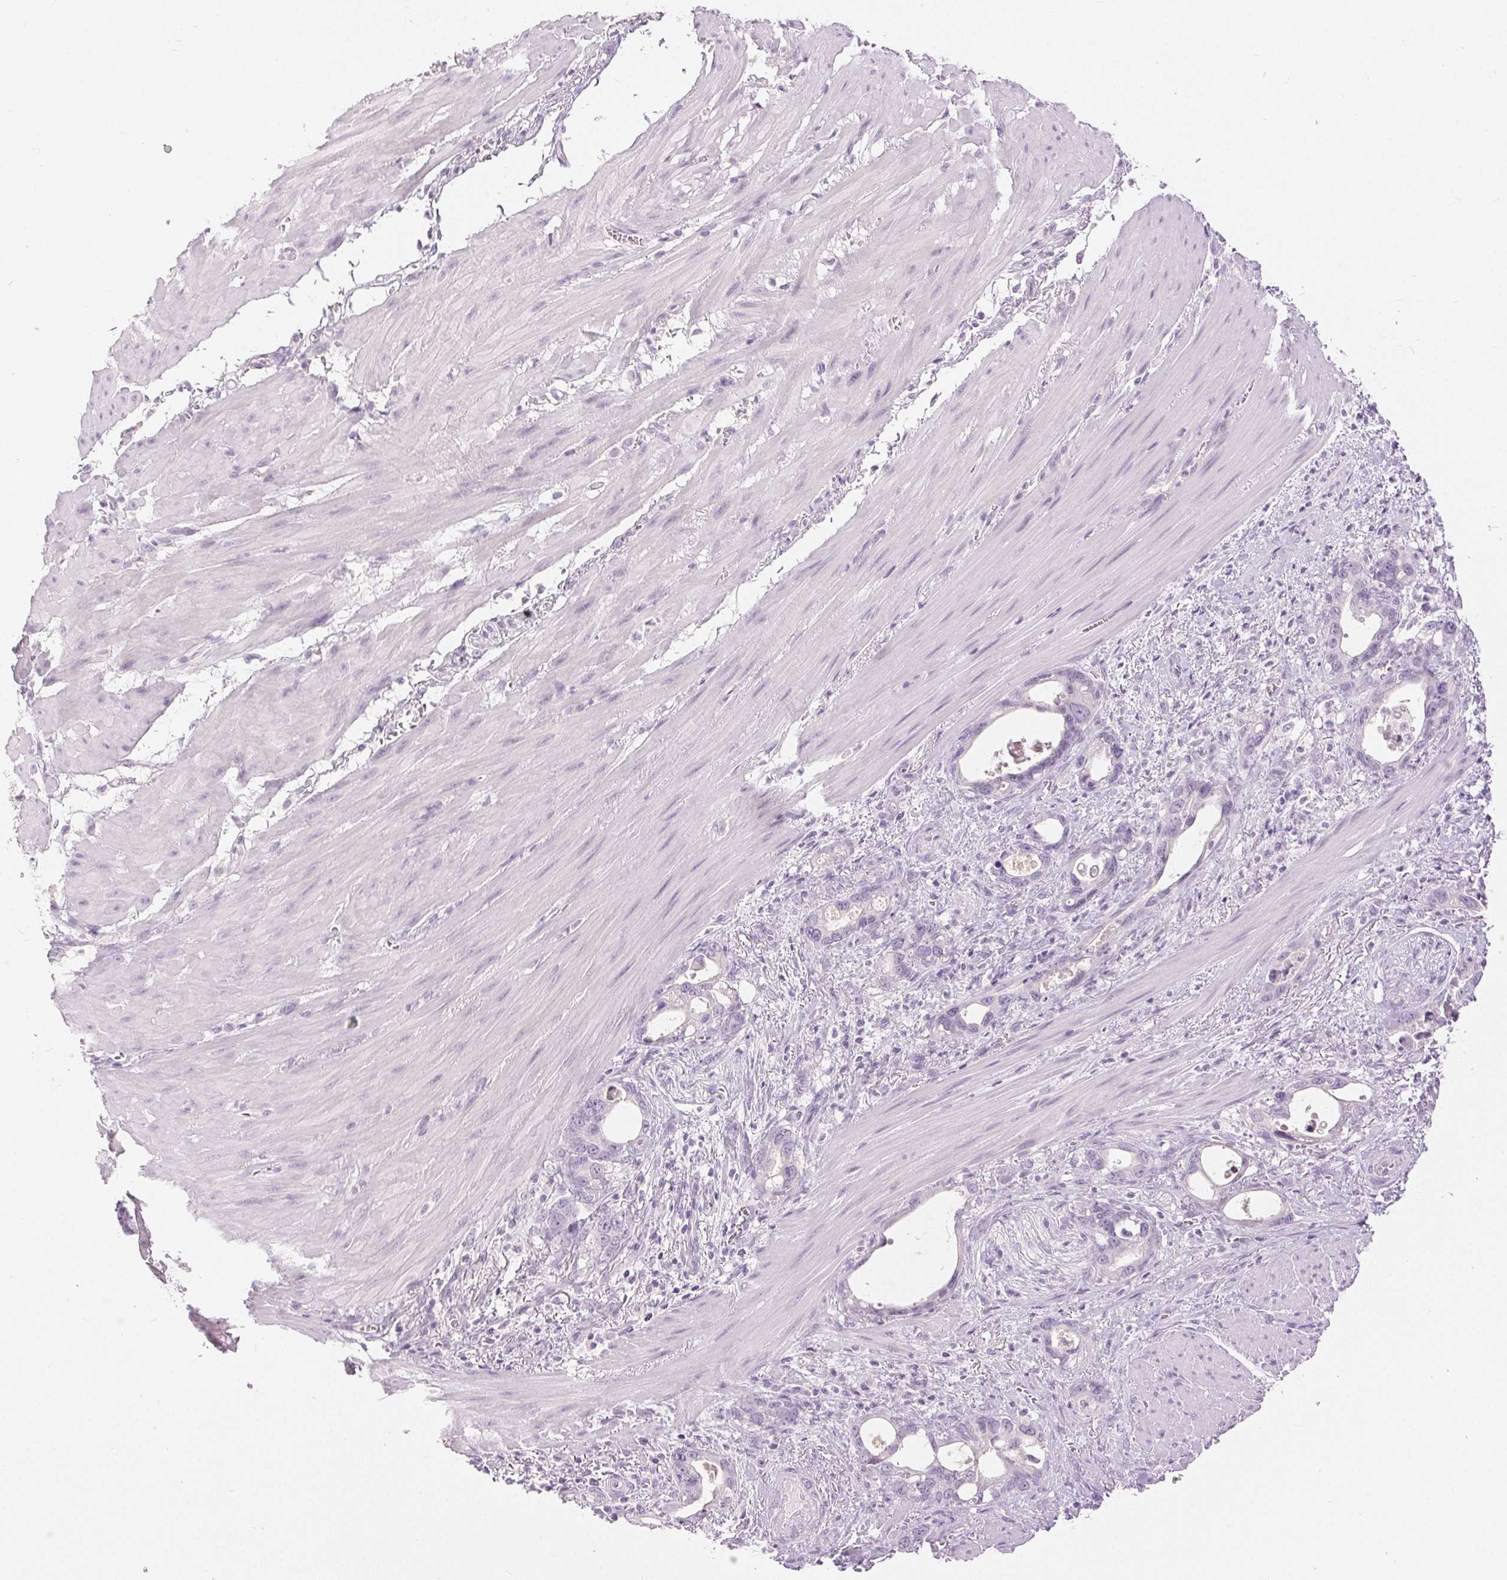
{"staining": {"intensity": "negative", "quantity": "none", "location": "none"}, "tissue": "stomach cancer", "cell_type": "Tumor cells", "image_type": "cancer", "snomed": [{"axis": "morphology", "description": "Normal tissue, NOS"}, {"axis": "morphology", "description": "Adenocarcinoma, NOS"}, {"axis": "topography", "description": "Esophagus"}, {"axis": "topography", "description": "Stomach, upper"}], "caption": "This is an immunohistochemistry histopathology image of adenocarcinoma (stomach). There is no expression in tumor cells.", "gene": "DSG3", "patient": {"sex": "male", "age": 74}}